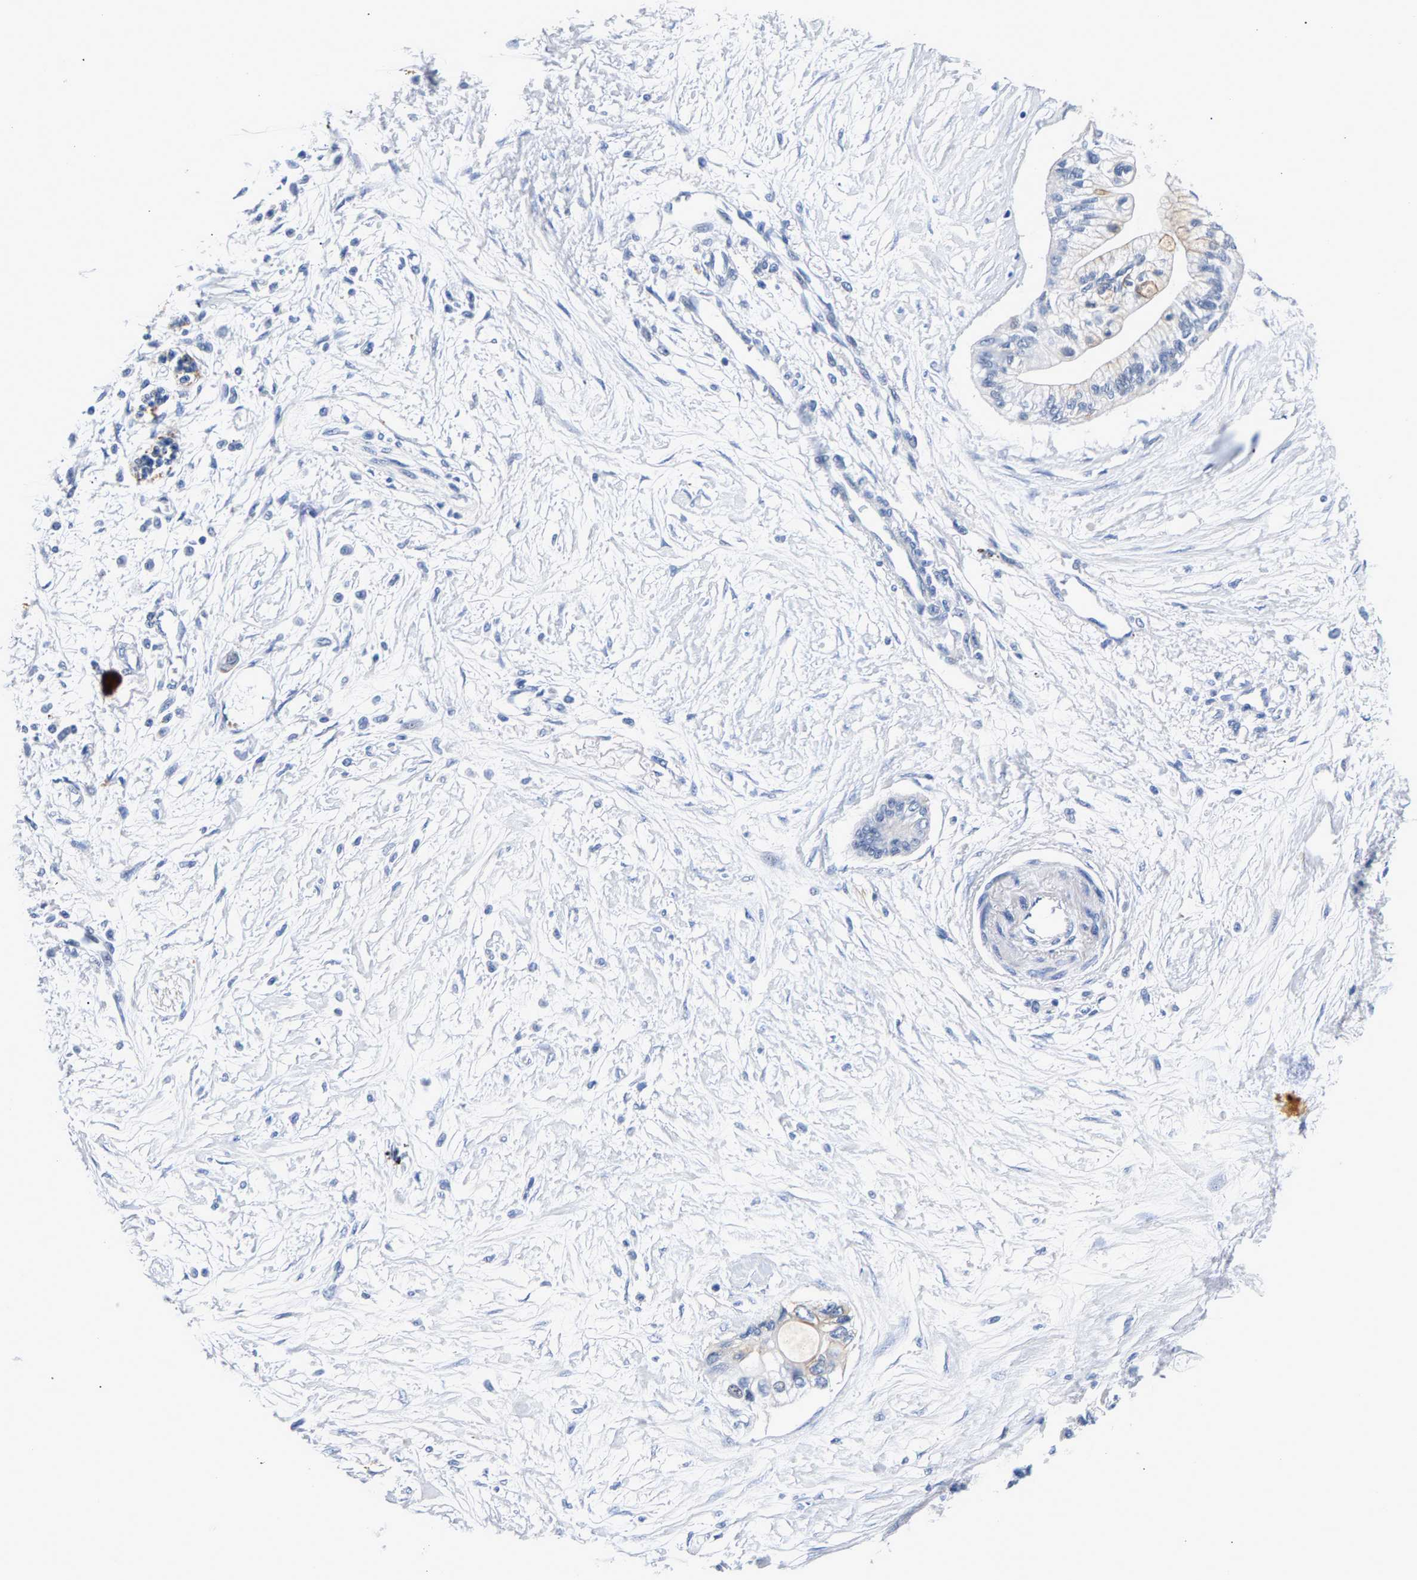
{"staining": {"intensity": "strong", "quantity": "<25%", "location": "cytoplasmic/membranous"}, "tissue": "pancreatic cancer", "cell_type": "Tumor cells", "image_type": "cancer", "snomed": [{"axis": "morphology", "description": "Adenocarcinoma, NOS"}, {"axis": "topography", "description": "Pancreas"}], "caption": "Pancreatic adenocarcinoma stained with a brown dye exhibits strong cytoplasmic/membranous positive staining in approximately <25% of tumor cells.", "gene": "P2RY4", "patient": {"sex": "female", "age": 77}}